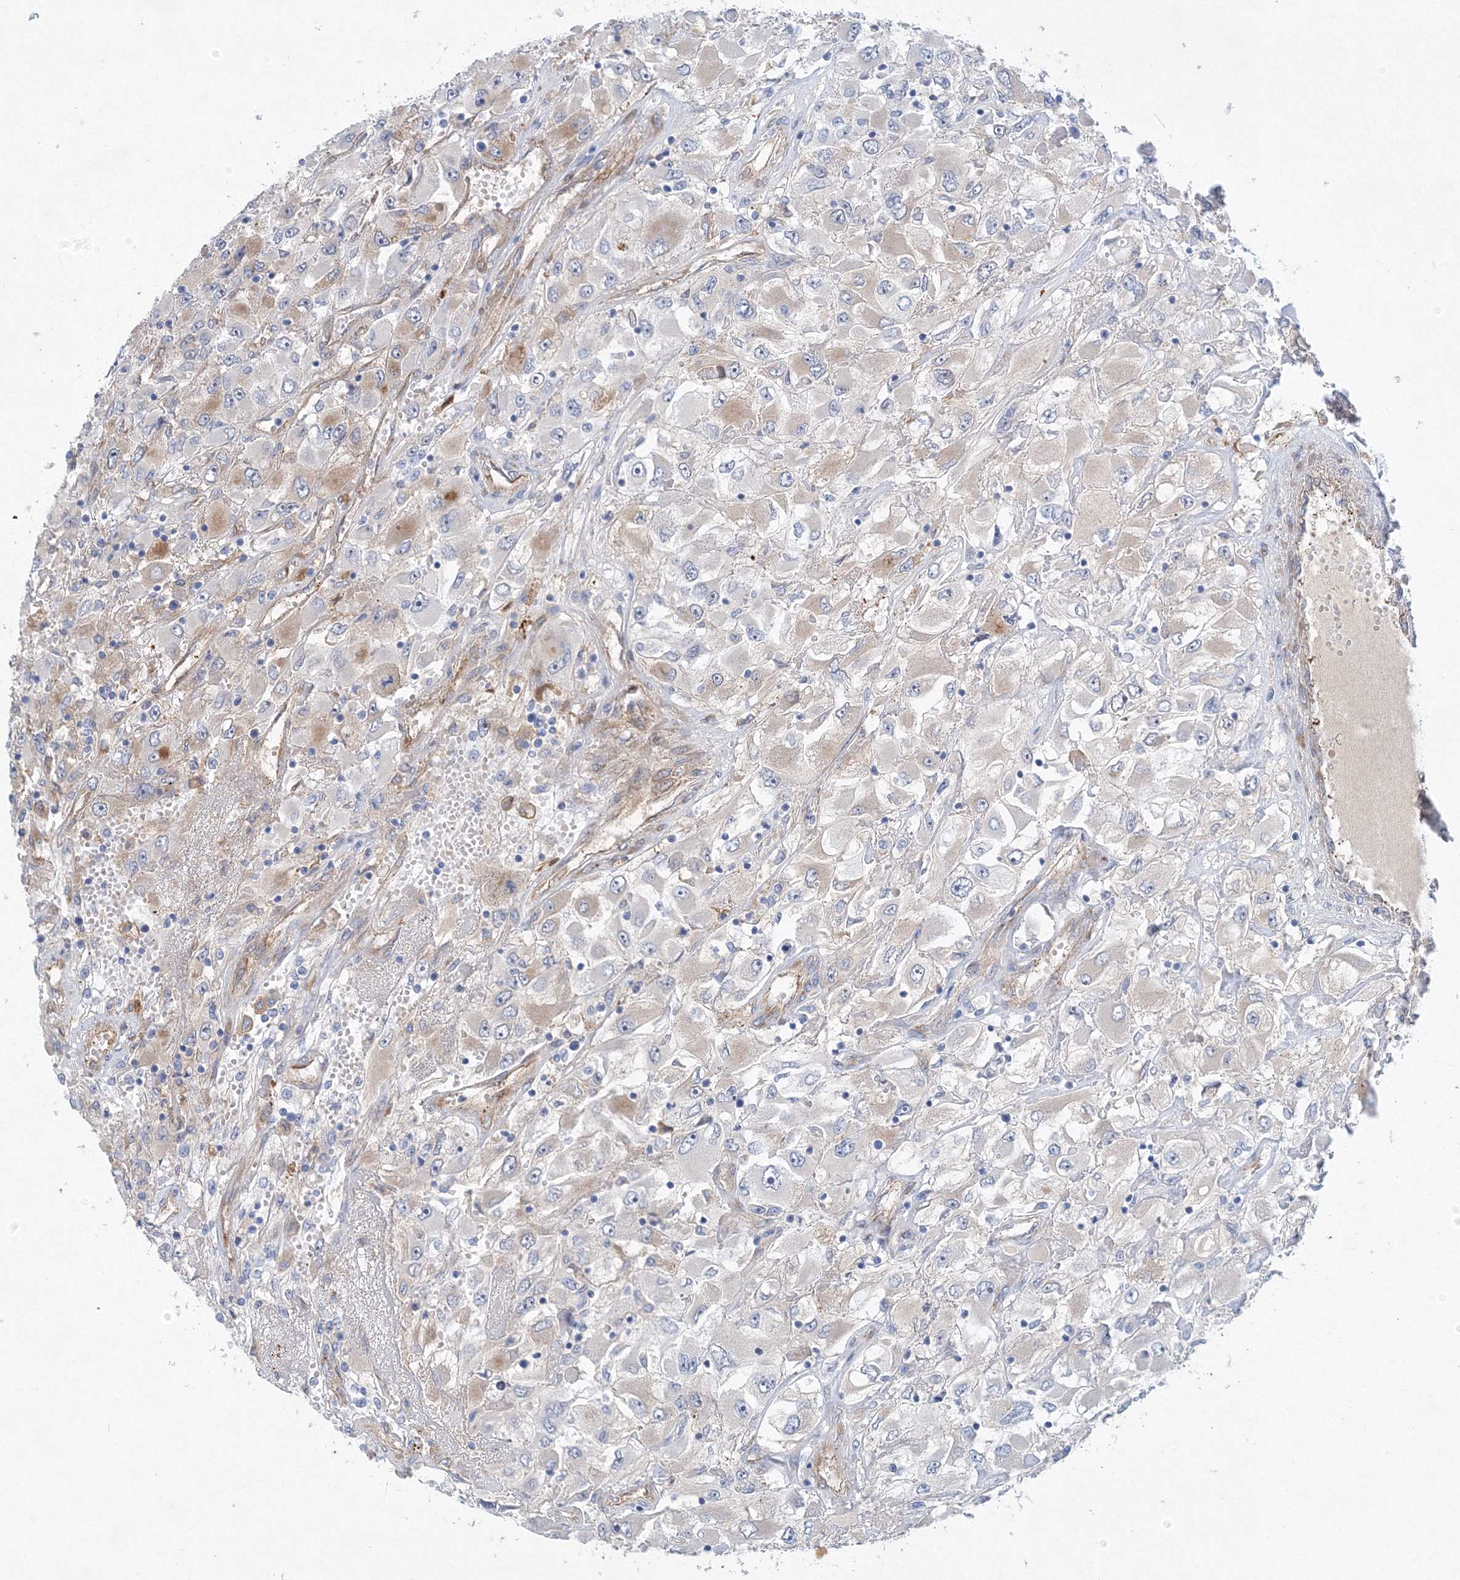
{"staining": {"intensity": "moderate", "quantity": "<25%", "location": "cytoplasmic/membranous"}, "tissue": "renal cancer", "cell_type": "Tumor cells", "image_type": "cancer", "snomed": [{"axis": "morphology", "description": "Adenocarcinoma, NOS"}, {"axis": "topography", "description": "Kidney"}], "caption": "Renal cancer (adenocarcinoma) was stained to show a protein in brown. There is low levels of moderate cytoplasmic/membranous expression in about <25% of tumor cells.", "gene": "TANC1", "patient": {"sex": "female", "age": 52}}